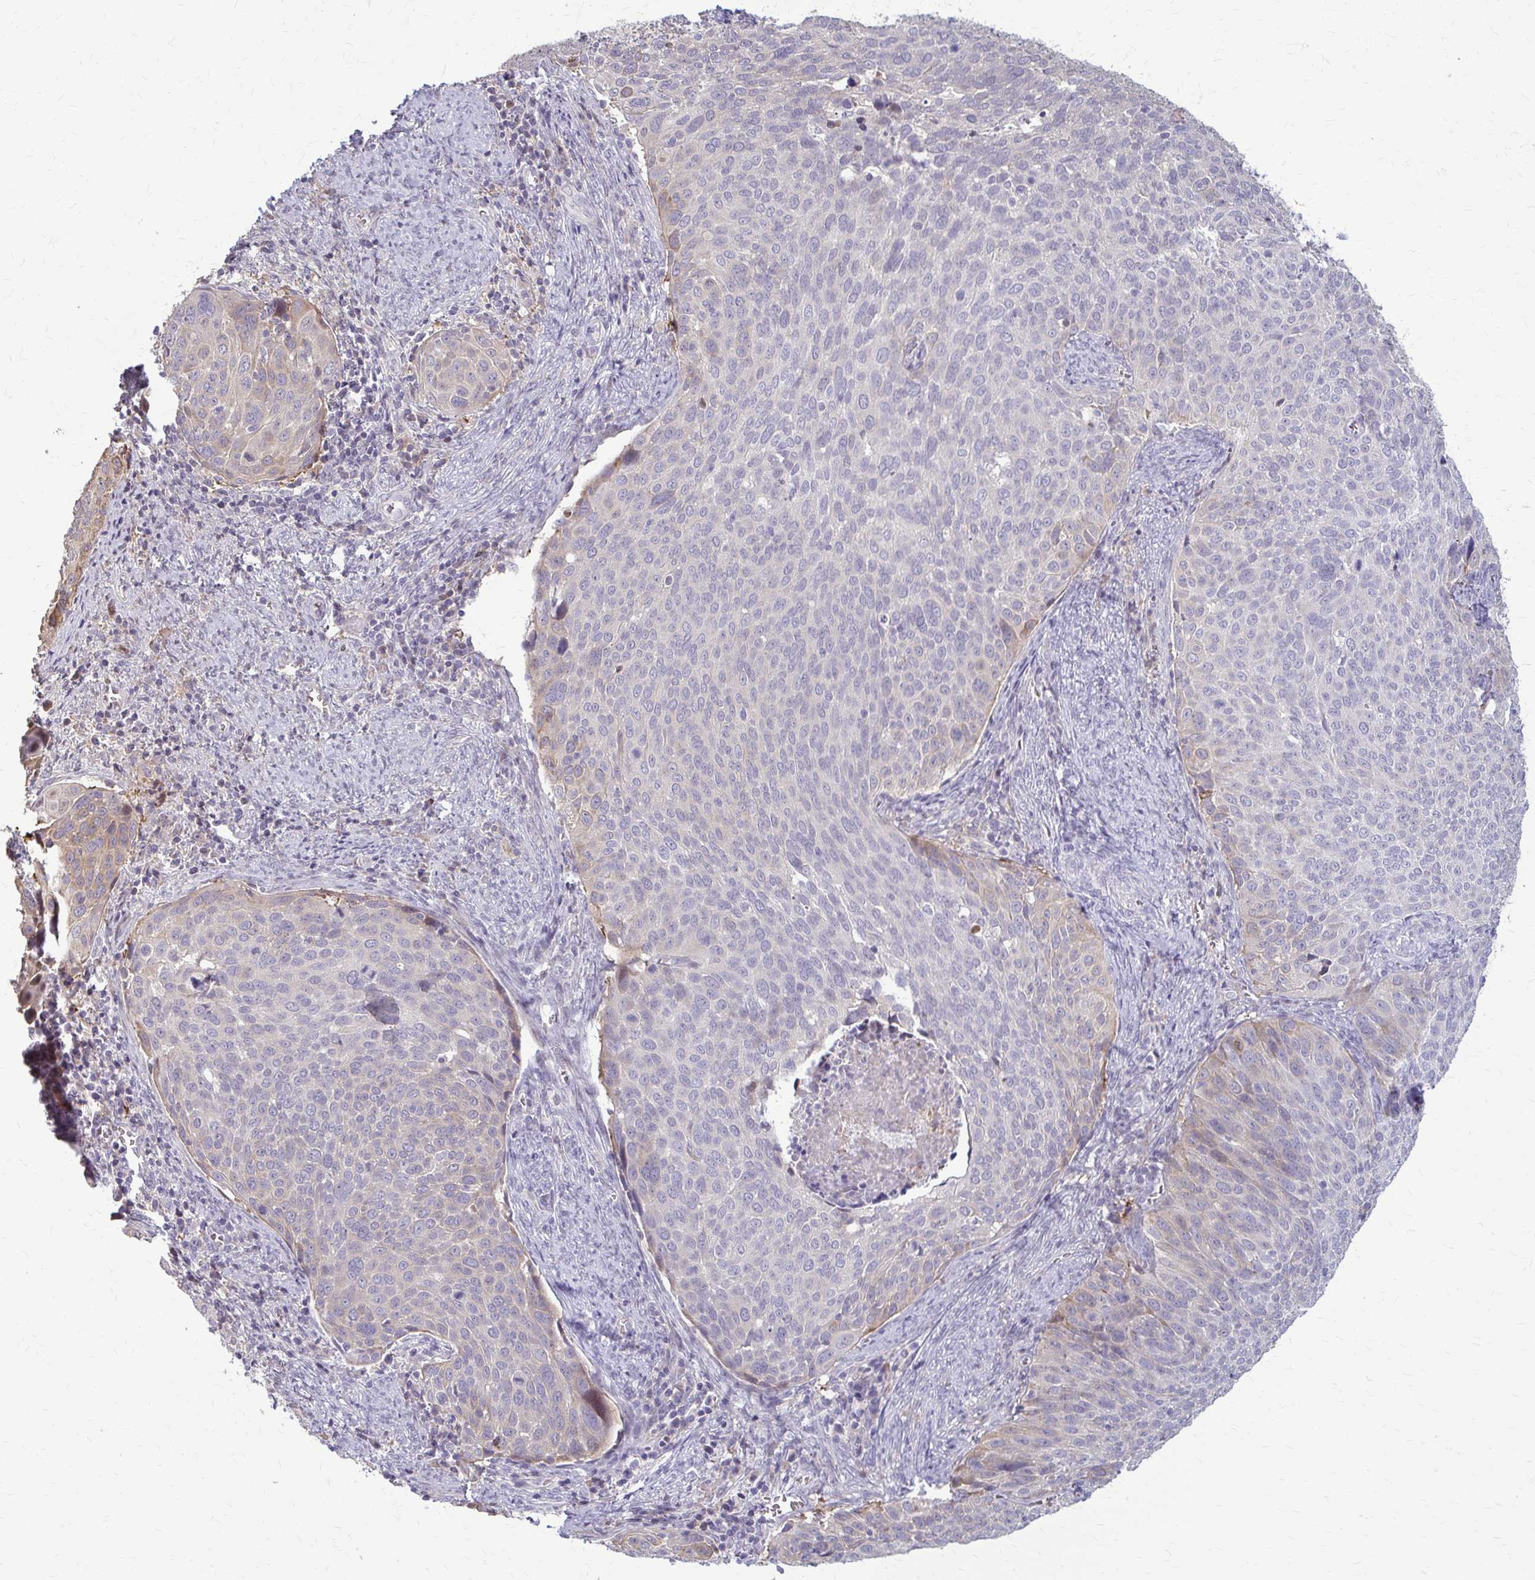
{"staining": {"intensity": "negative", "quantity": "none", "location": "none"}, "tissue": "cervical cancer", "cell_type": "Tumor cells", "image_type": "cancer", "snomed": [{"axis": "morphology", "description": "Squamous cell carcinoma, NOS"}, {"axis": "topography", "description": "Cervix"}], "caption": "Cervical squamous cell carcinoma stained for a protein using IHC displays no positivity tumor cells.", "gene": "ZNF34", "patient": {"sex": "female", "age": 39}}